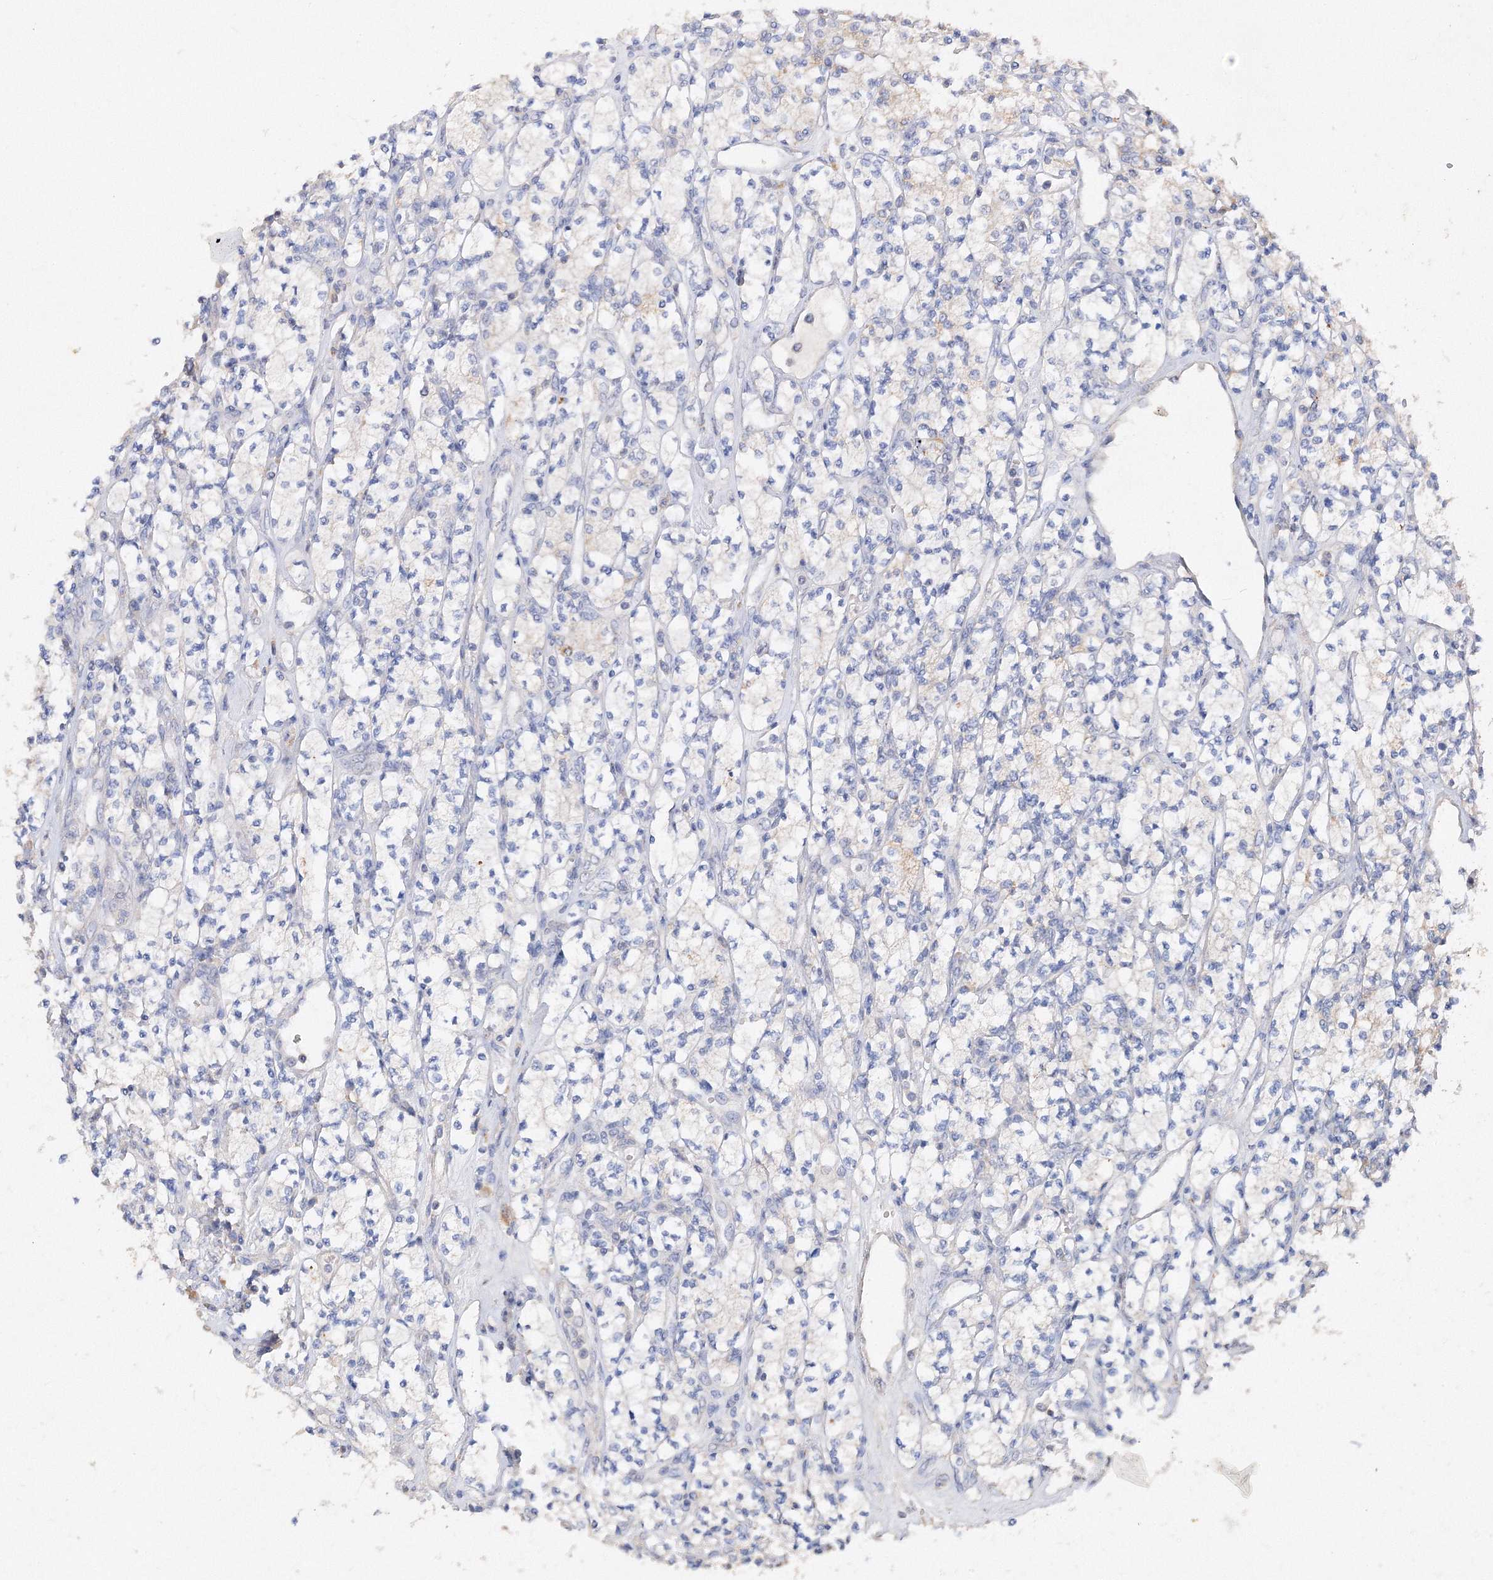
{"staining": {"intensity": "negative", "quantity": "none", "location": "none"}, "tissue": "renal cancer", "cell_type": "Tumor cells", "image_type": "cancer", "snomed": [{"axis": "morphology", "description": "Adenocarcinoma, NOS"}, {"axis": "topography", "description": "Kidney"}], "caption": "Immunohistochemistry (IHC) of adenocarcinoma (renal) displays no expression in tumor cells.", "gene": "GLS", "patient": {"sex": "male", "age": 77}}